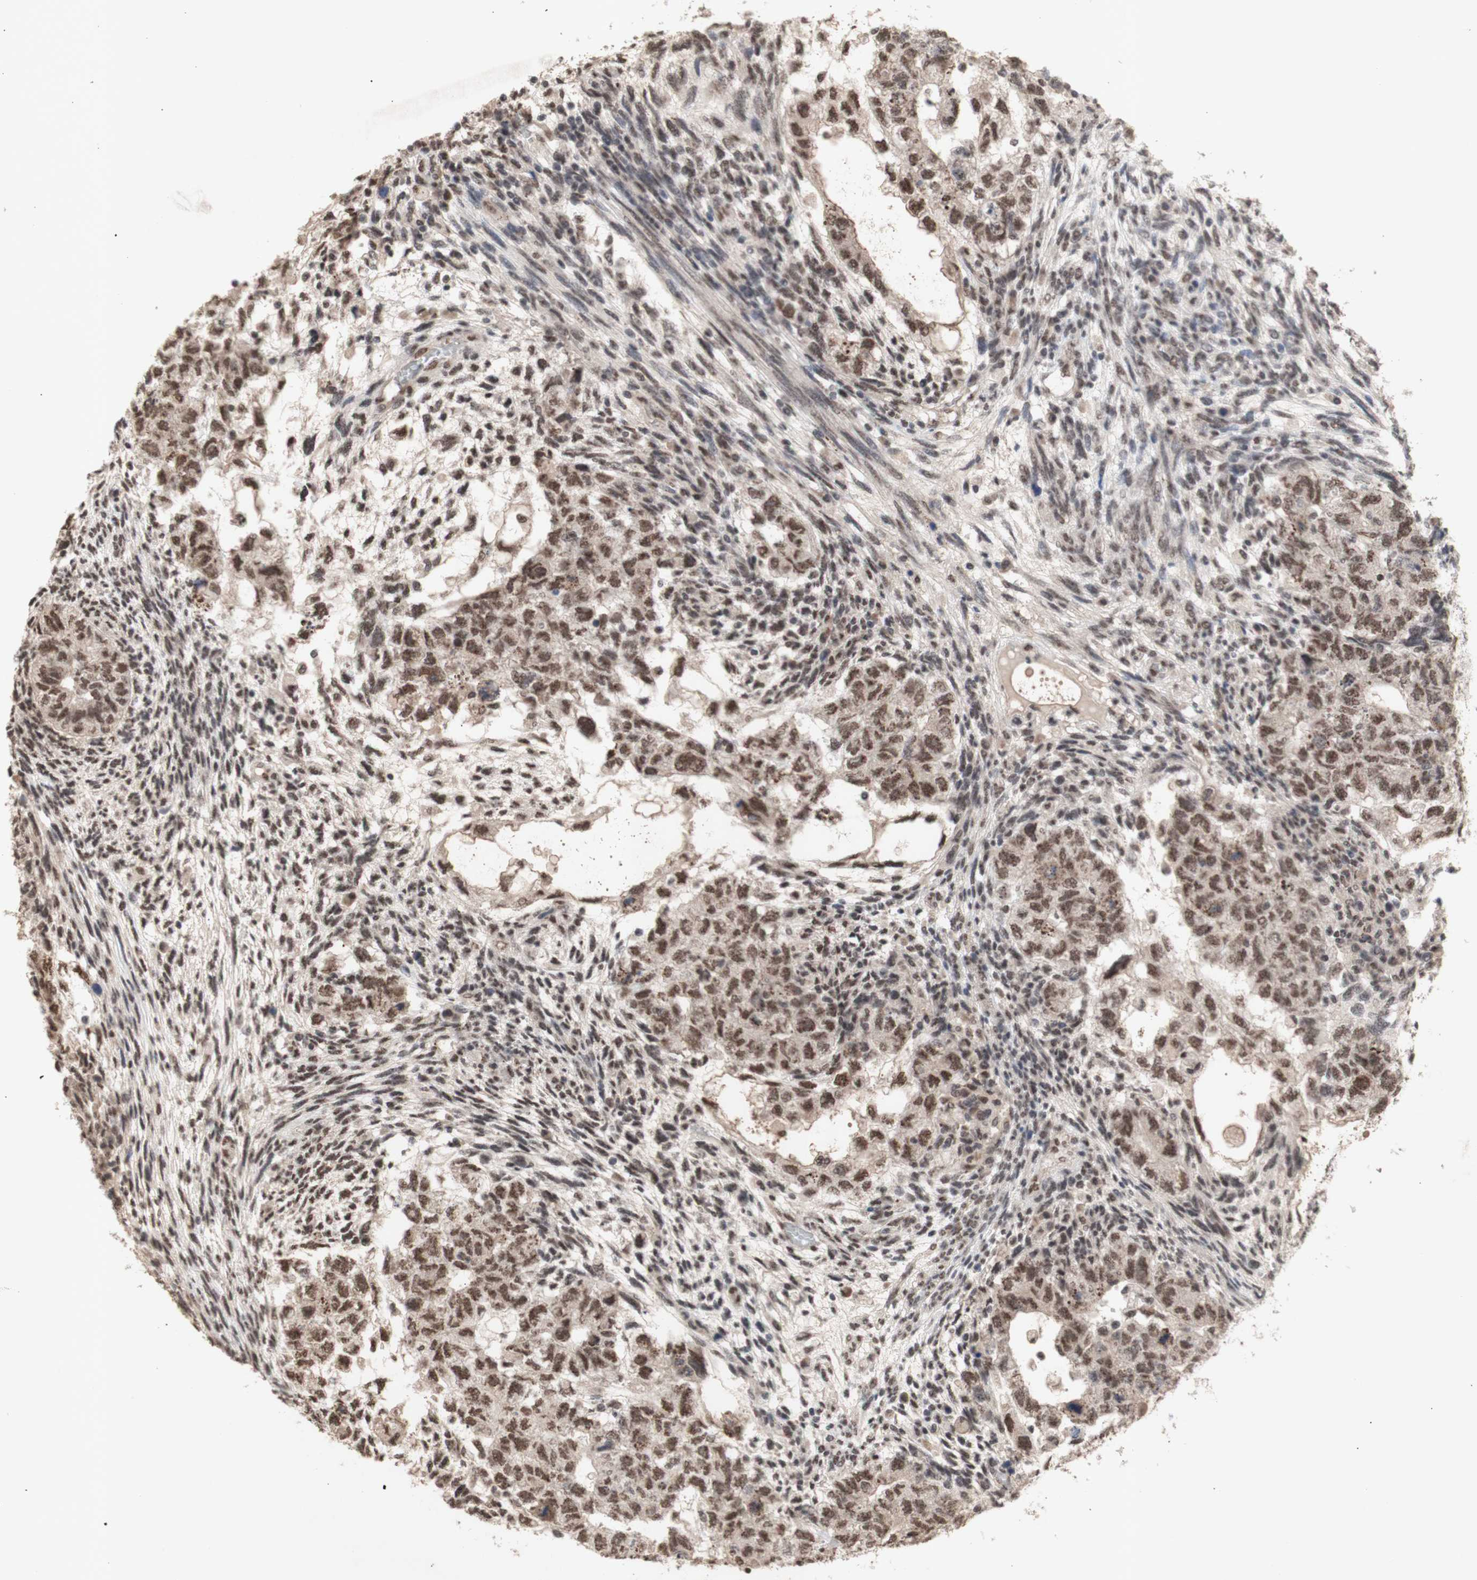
{"staining": {"intensity": "moderate", "quantity": ">75%", "location": "nuclear"}, "tissue": "testis cancer", "cell_type": "Tumor cells", "image_type": "cancer", "snomed": [{"axis": "morphology", "description": "Normal tissue, NOS"}, {"axis": "morphology", "description": "Carcinoma, Embryonal, NOS"}, {"axis": "topography", "description": "Testis"}], "caption": "Testis embryonal carcinoma tissue exhibits moderate nuclear positivity in approximately >75% of tumor cells", "gene": "SFPQ", "patient": {"sex": "male", "age": 36}}